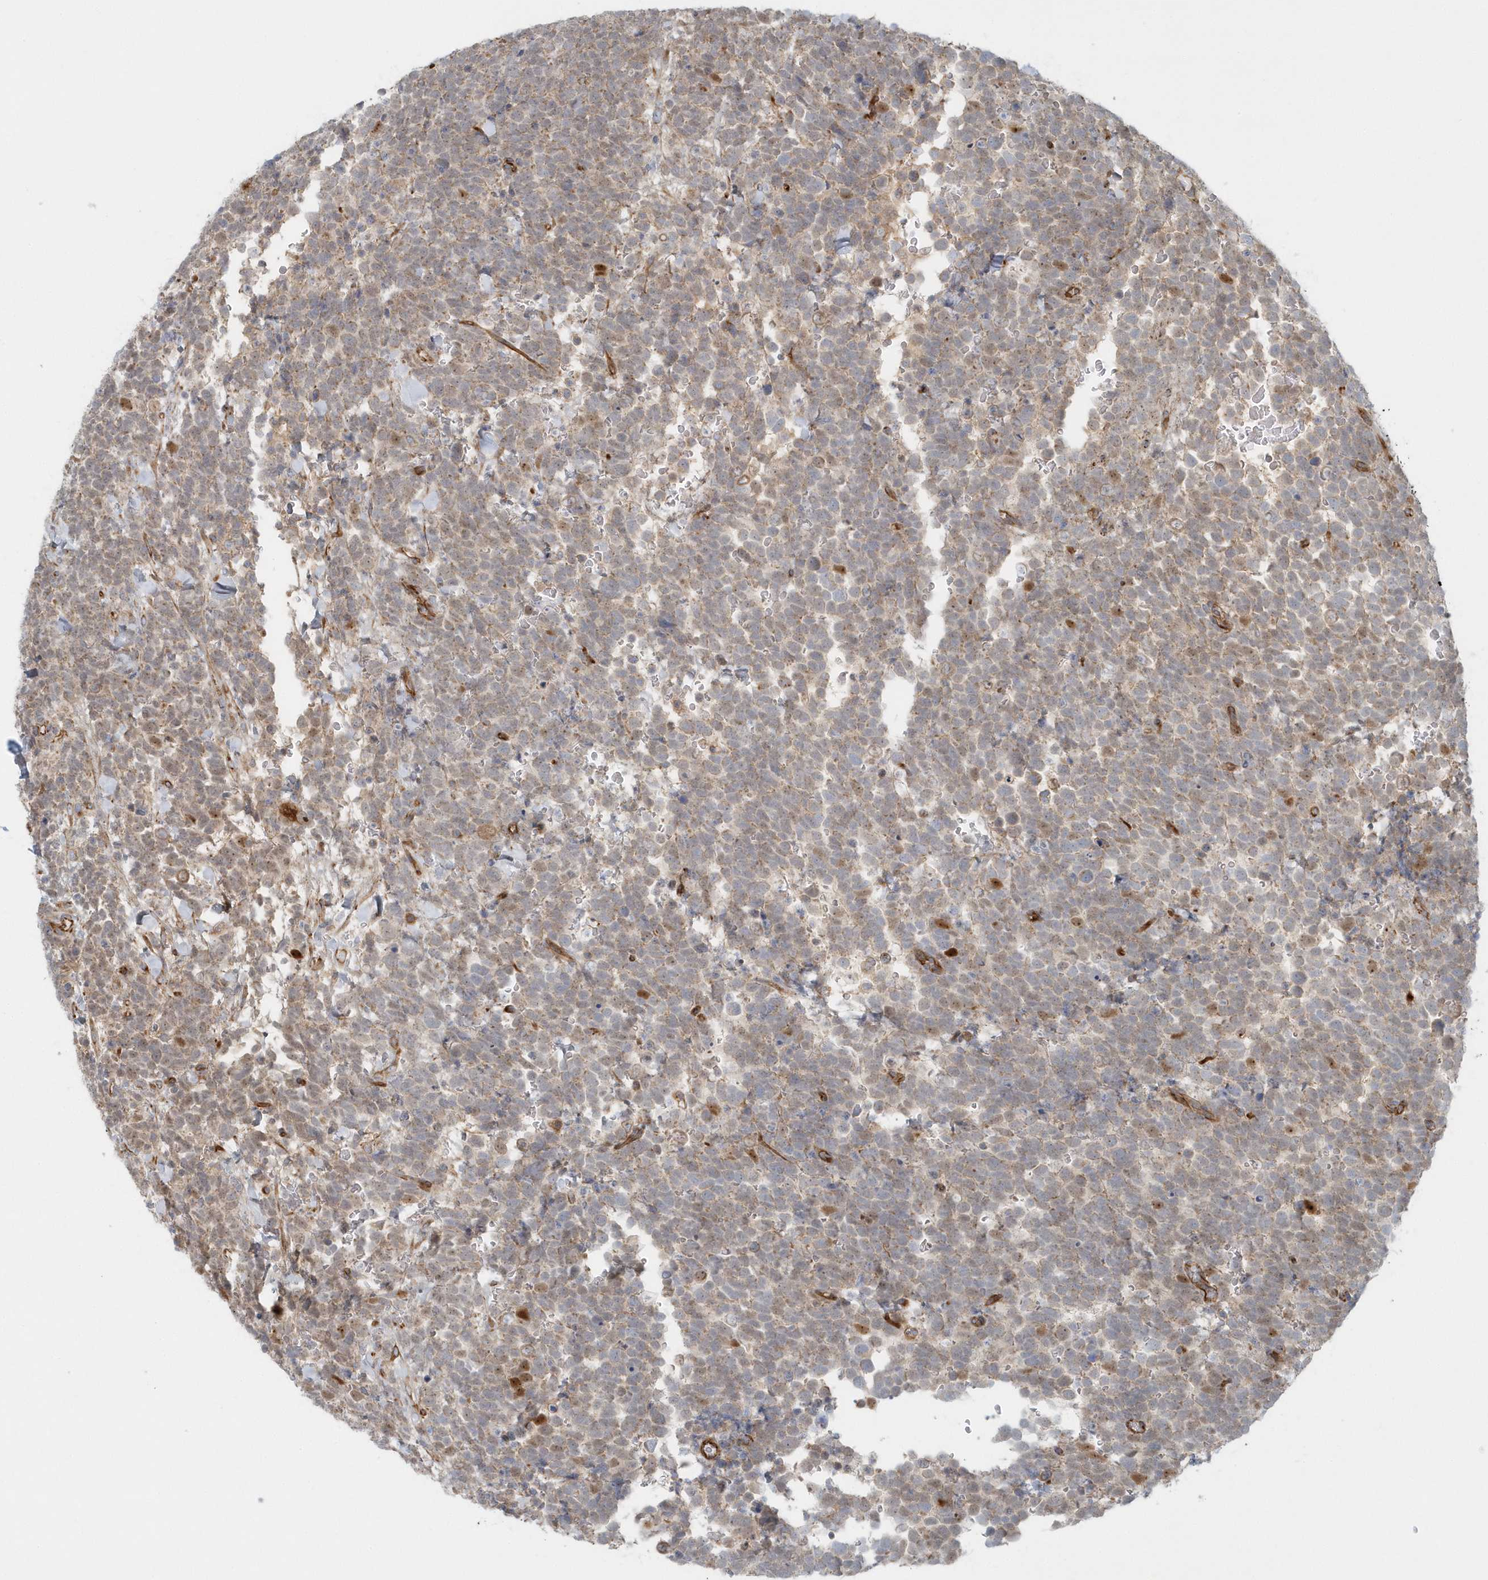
{"staining": {"intensity": "weak", "quantity": "25%-75%", "location": "cytoplasmic/membranous"}, "tissue": "urothelial cancer", "cell_type": "Tumor cells", "image_type": "cancer", "snomed": [{"axis": "morphology", "description": "Urothelial carcinoma, High grade"}, {"axis": "topography", "description": "Urinary bladder"}], "caption": "Immunohistochemical staining of human urothelial carcinoma (high-grade) exhibits weak cytoplasmic/membranous protein expression in approximately 25%-75% of tumor cells.", "gene": "GPR152", "patient": {"sex": "female", "age": 82}}